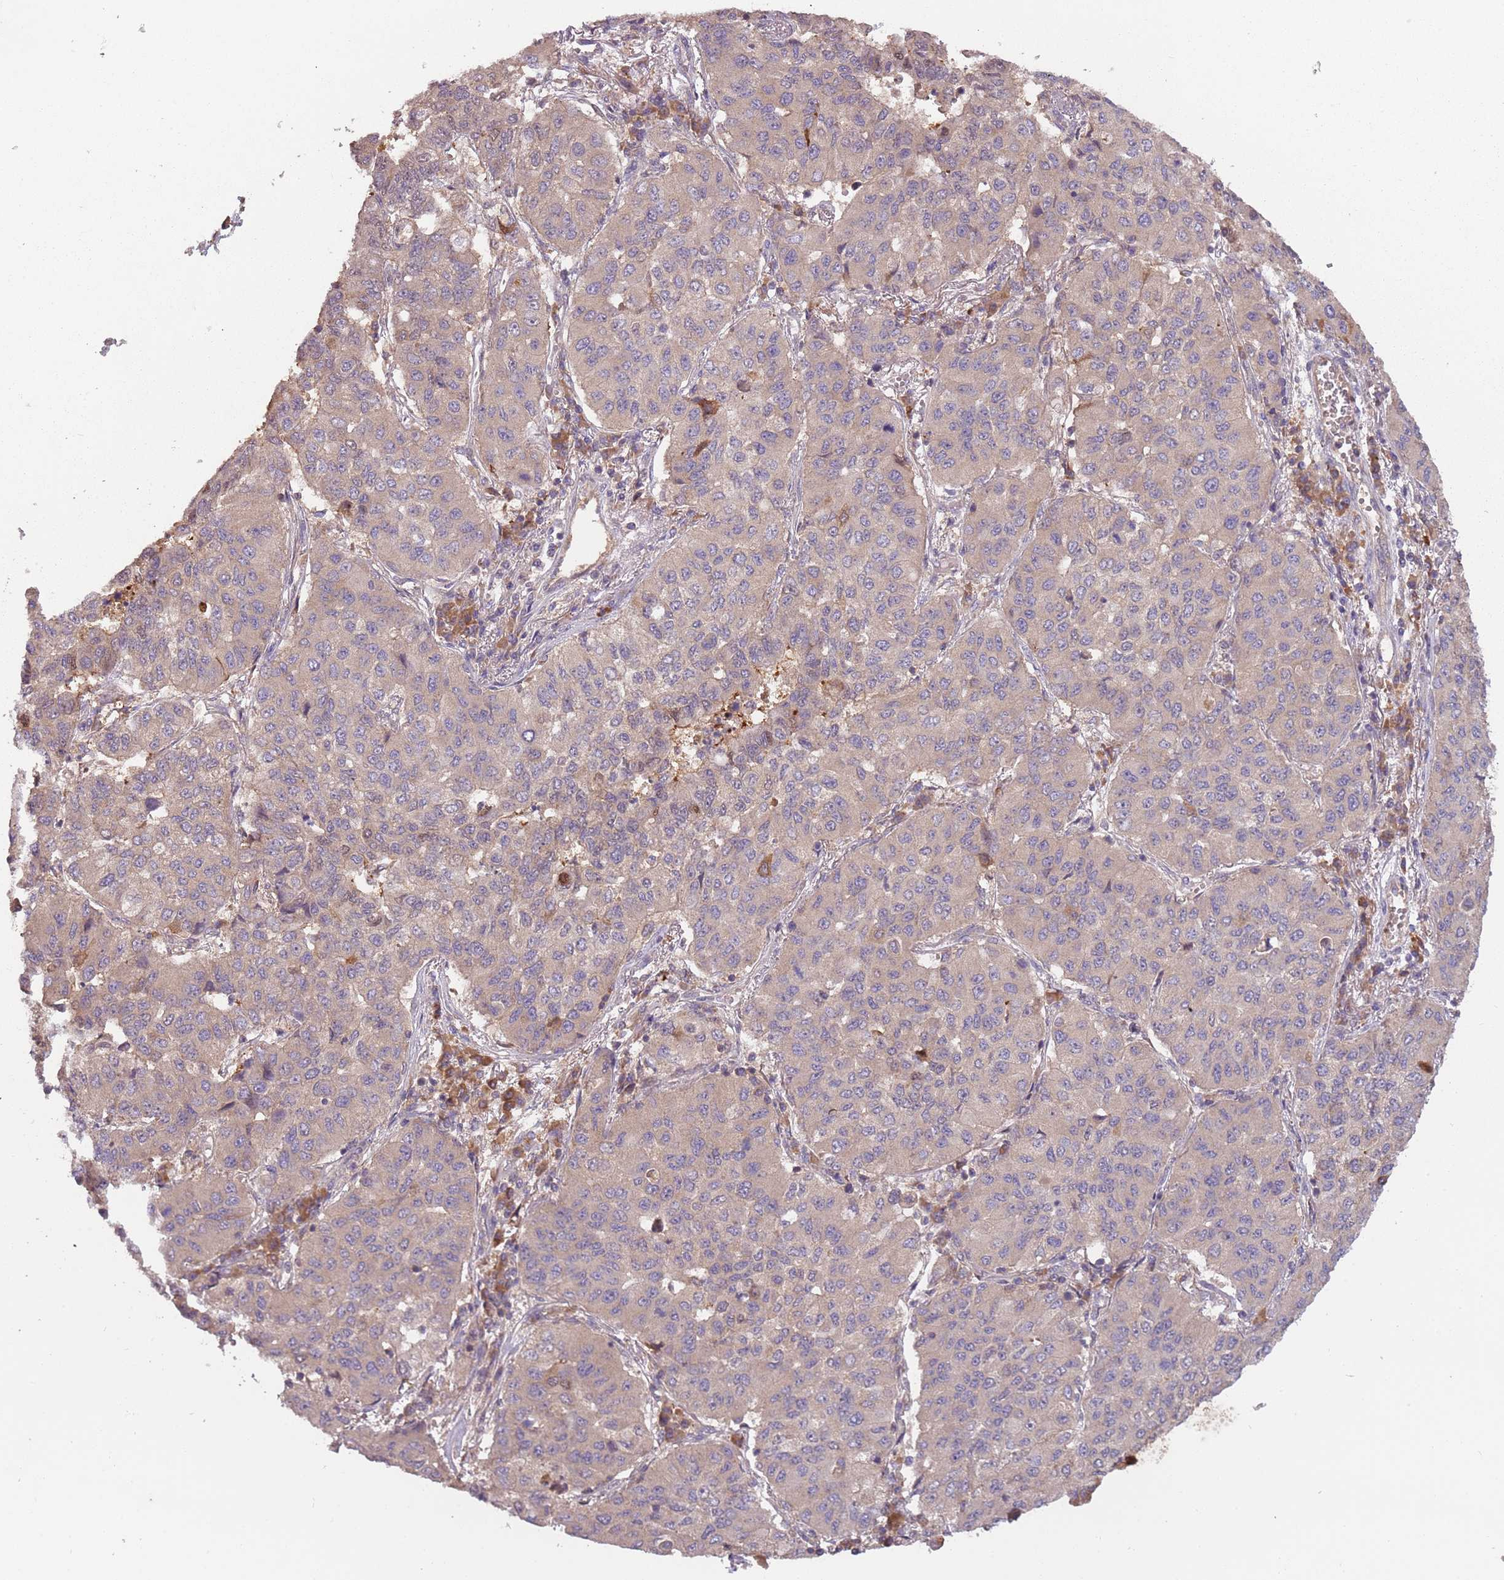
{"staining": {"intensity": "weak", "quantity": ">75%", "location": "cytoplasmic/membranous"}, "tissue": "lung cancer", "cell_type": "Tumor cells", "image_type": "cancer", "snomed": [{"axis": "morphology", "description": "Squamous cell carcinoma, NOS"}, {"axis": "topography", "description": "Lung"}], "caption": "Protein expression analysis of human squamous cell carcinoma (lung) reveals weak cytoplasmic/membranous staining in about >75% of tumor cells.", "gene": "FECH", "patient": {"sex": "male", "age": 74}}